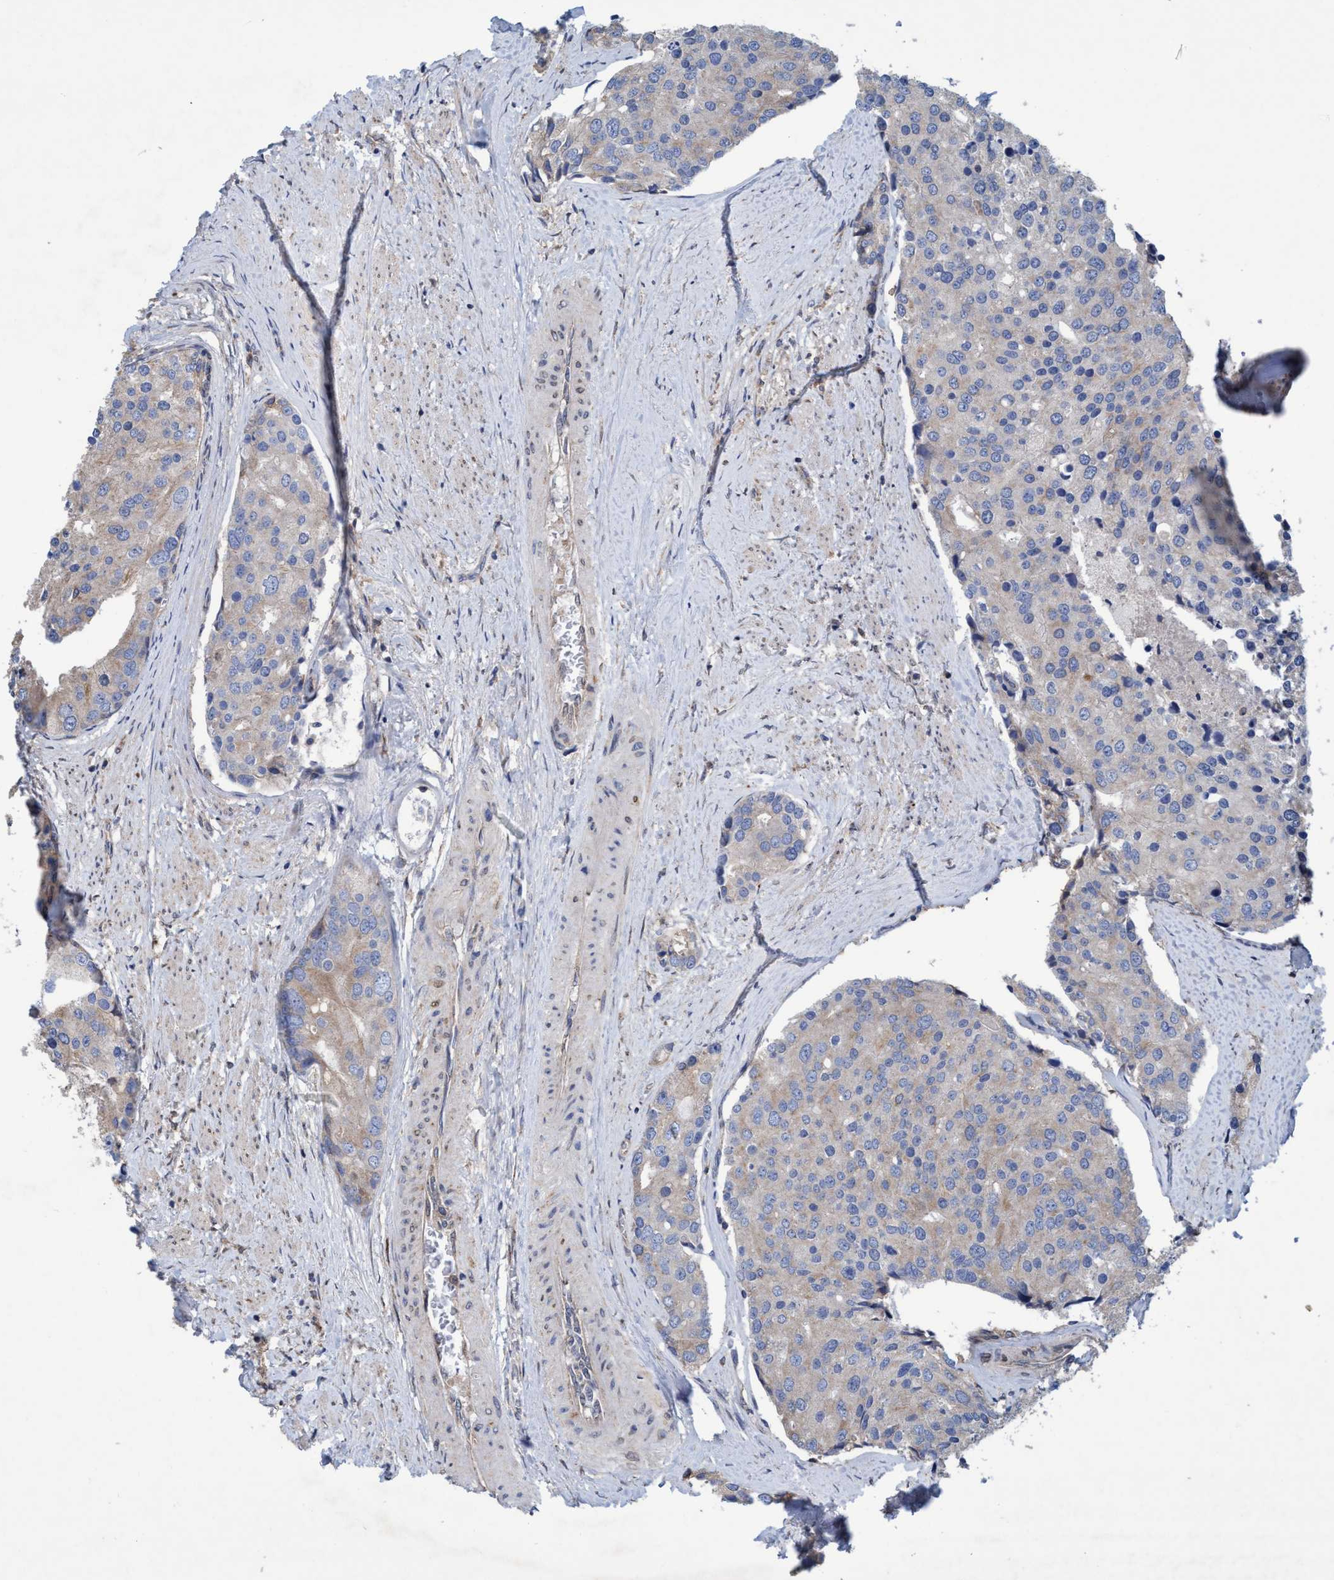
{"staining": {"intensity": "weak", "quantity": "<25%", "location": "cytoplasmic/membranous"}, "tissue": "prostate cancer", "cell_type": "Tumor cells", "image_type": "cancer", "snomed": [{"axis": "morphology", "description": "Adenocarcinoma, High grade"}, {"axis": "topography", "description": "Prostate"}], "caption": "Immunohistochemical staining of prostate cancer (high-grade adenocarcinoma) demonstrates no significant expression in tumor cells.", "gene": "BICD2", "patient": {"sex": "male", "age": 50}}